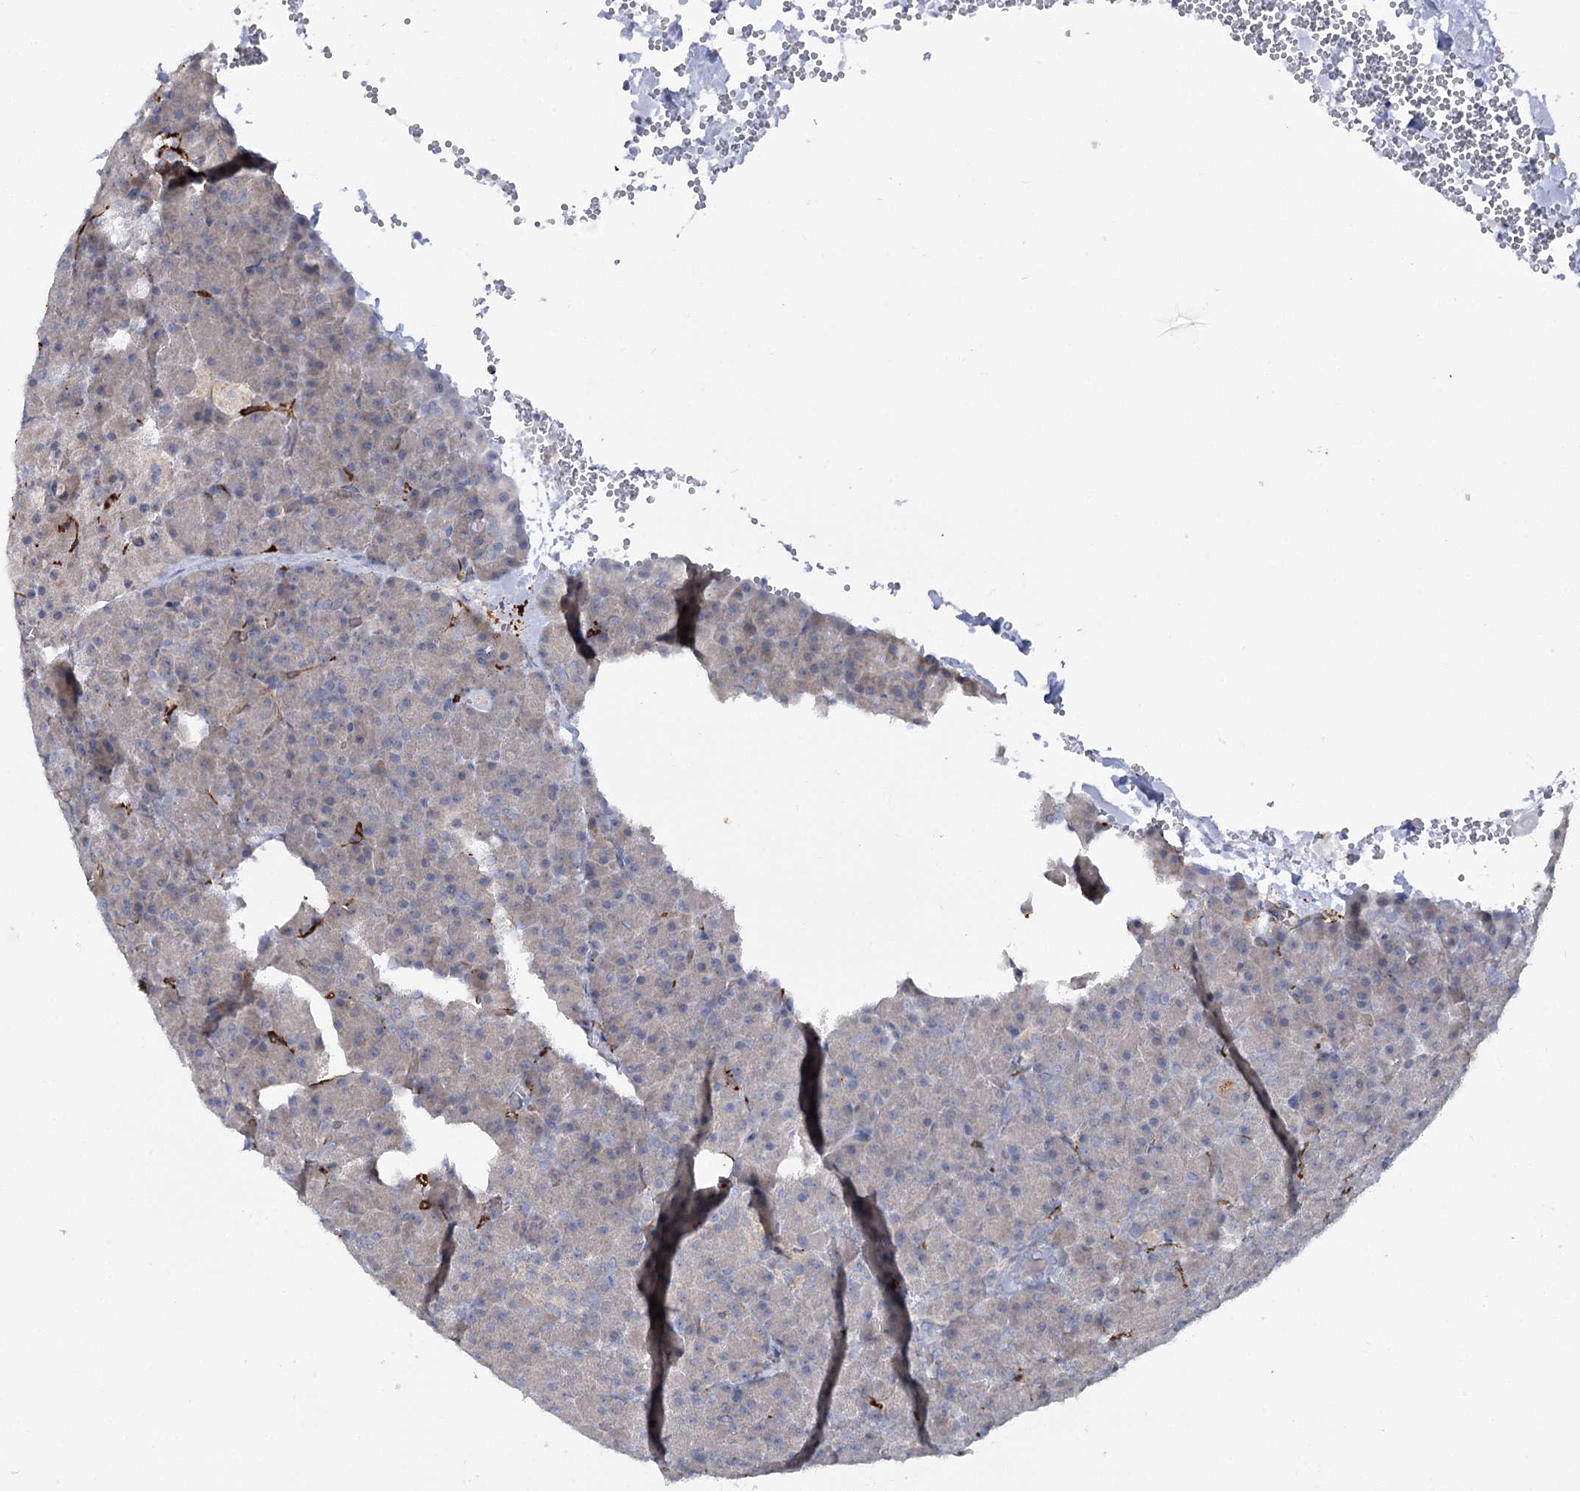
{"staining": {"intensity": "negative", "quantity": "none", "location": "none"}, "tissue": "pancreas", "cell_type": "Exocrine glandular cells", "image_type": "normal", "snomed": [{"axis": "morphology", "description": "Normal tissue, NOS"}, {"axis": "morphology", "description": "Carcinoid, malignant, NOS"}, {"axis": "topography", "description": "Pancreas"}], "caption": "Human pancreas stained for a protein using immunohistochemistry (IHC) reveals no staining in exocrine glandular cells.", "gene": "PIWIL4", "patient": {"sex": "female", "age": 35}}